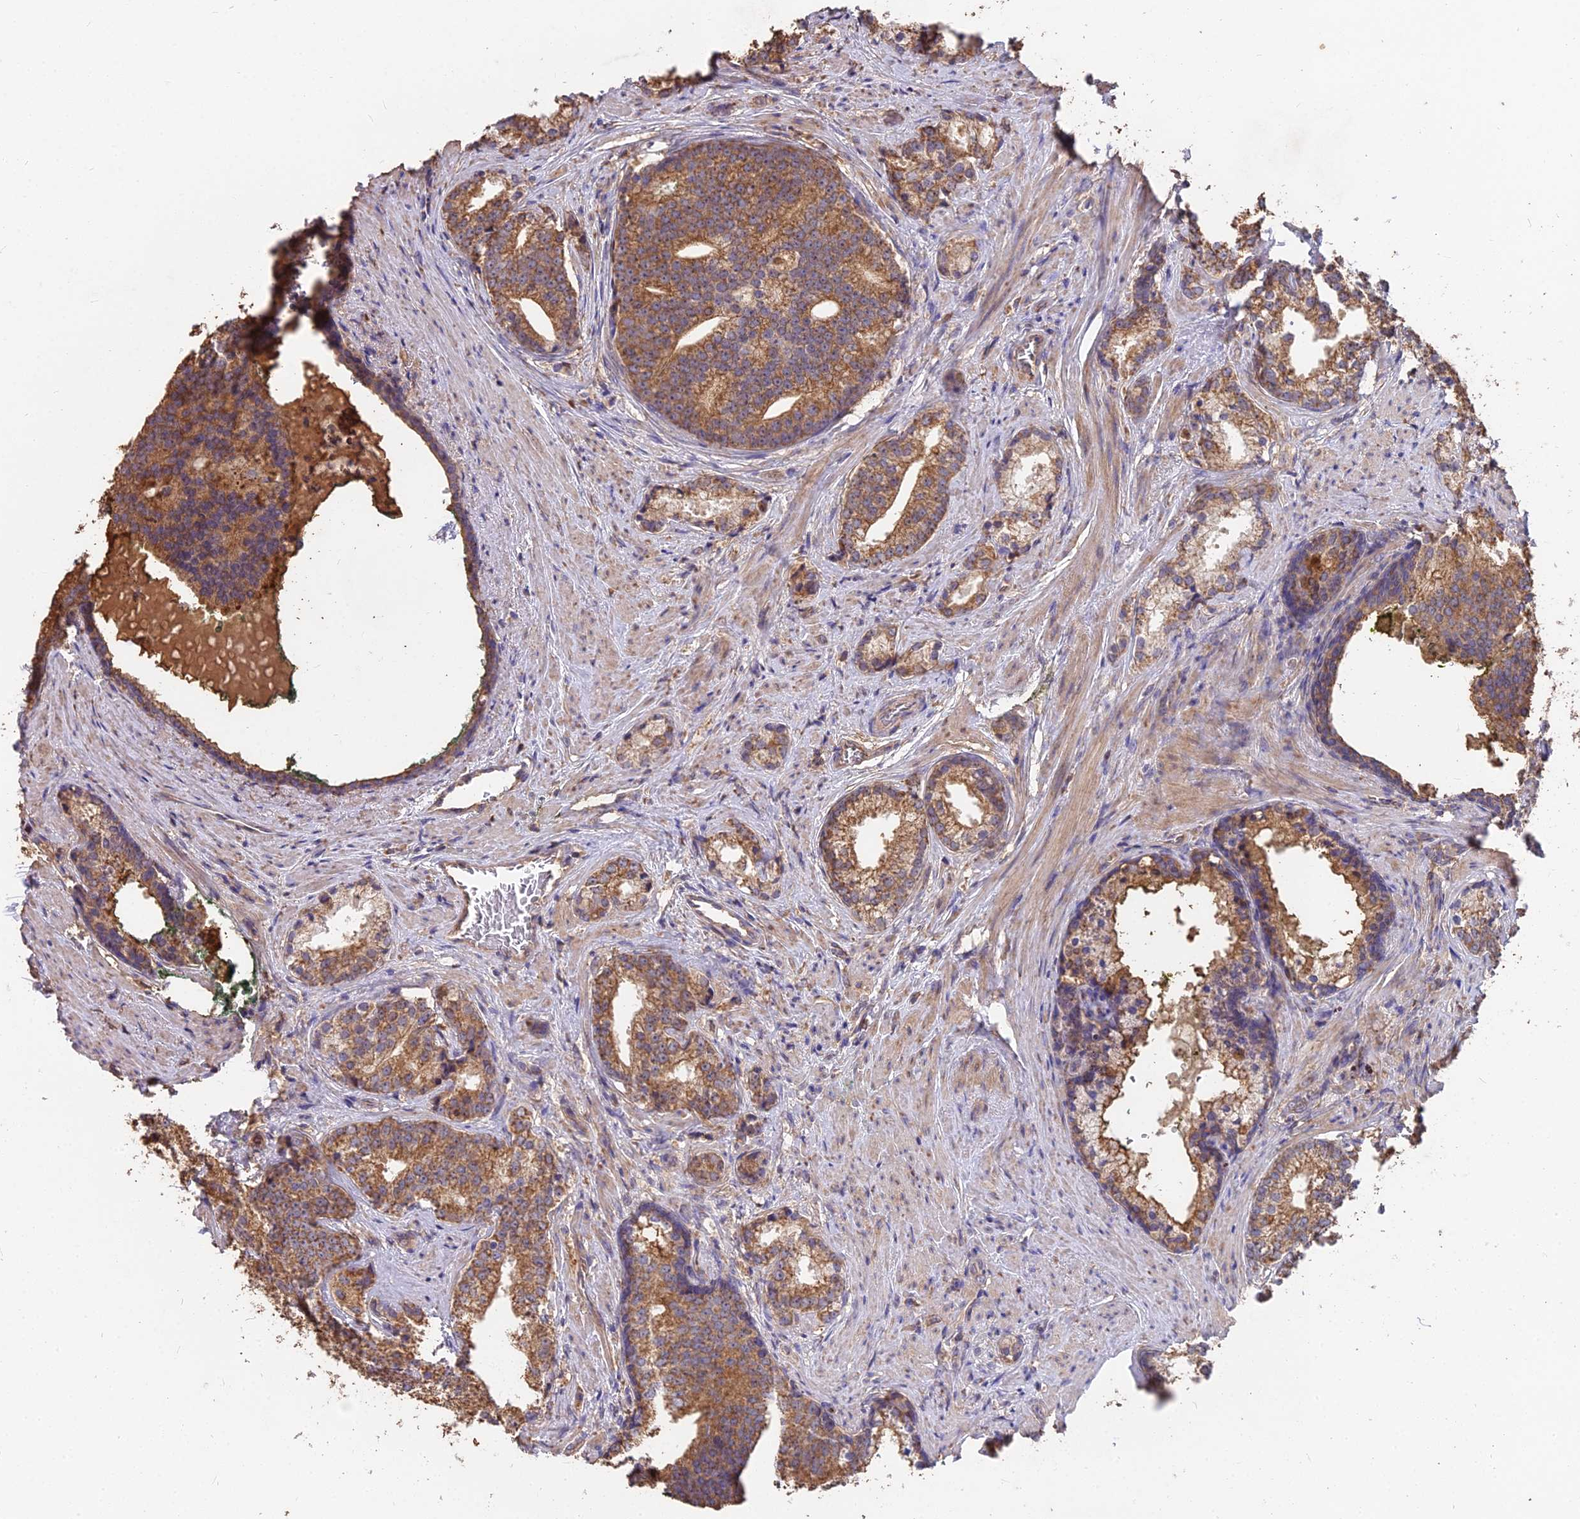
{"staining": {"intensity": "moderate", "quantity": ">75%", "location": "cytoplasmic/membranous"}, "tissue": "prostate cancer", "cell_type": "Tumor cells", "image_type": "cancer", "snomed": [{"axis": "morphology", "description": "Adenocarcinoma, Low grade"}, {"axis": "topography", "description": "Prostate"}], "caption": "A brown stain shows moderate cytoplasmic/membranous positivity of a protein in prostate adenocarcinoma (low-grade) tumor cells. (IHC, brightfield microscopy, high magnification).", "gene": "CEMIP2", "patient": {"sex": "male", "age": 71}}